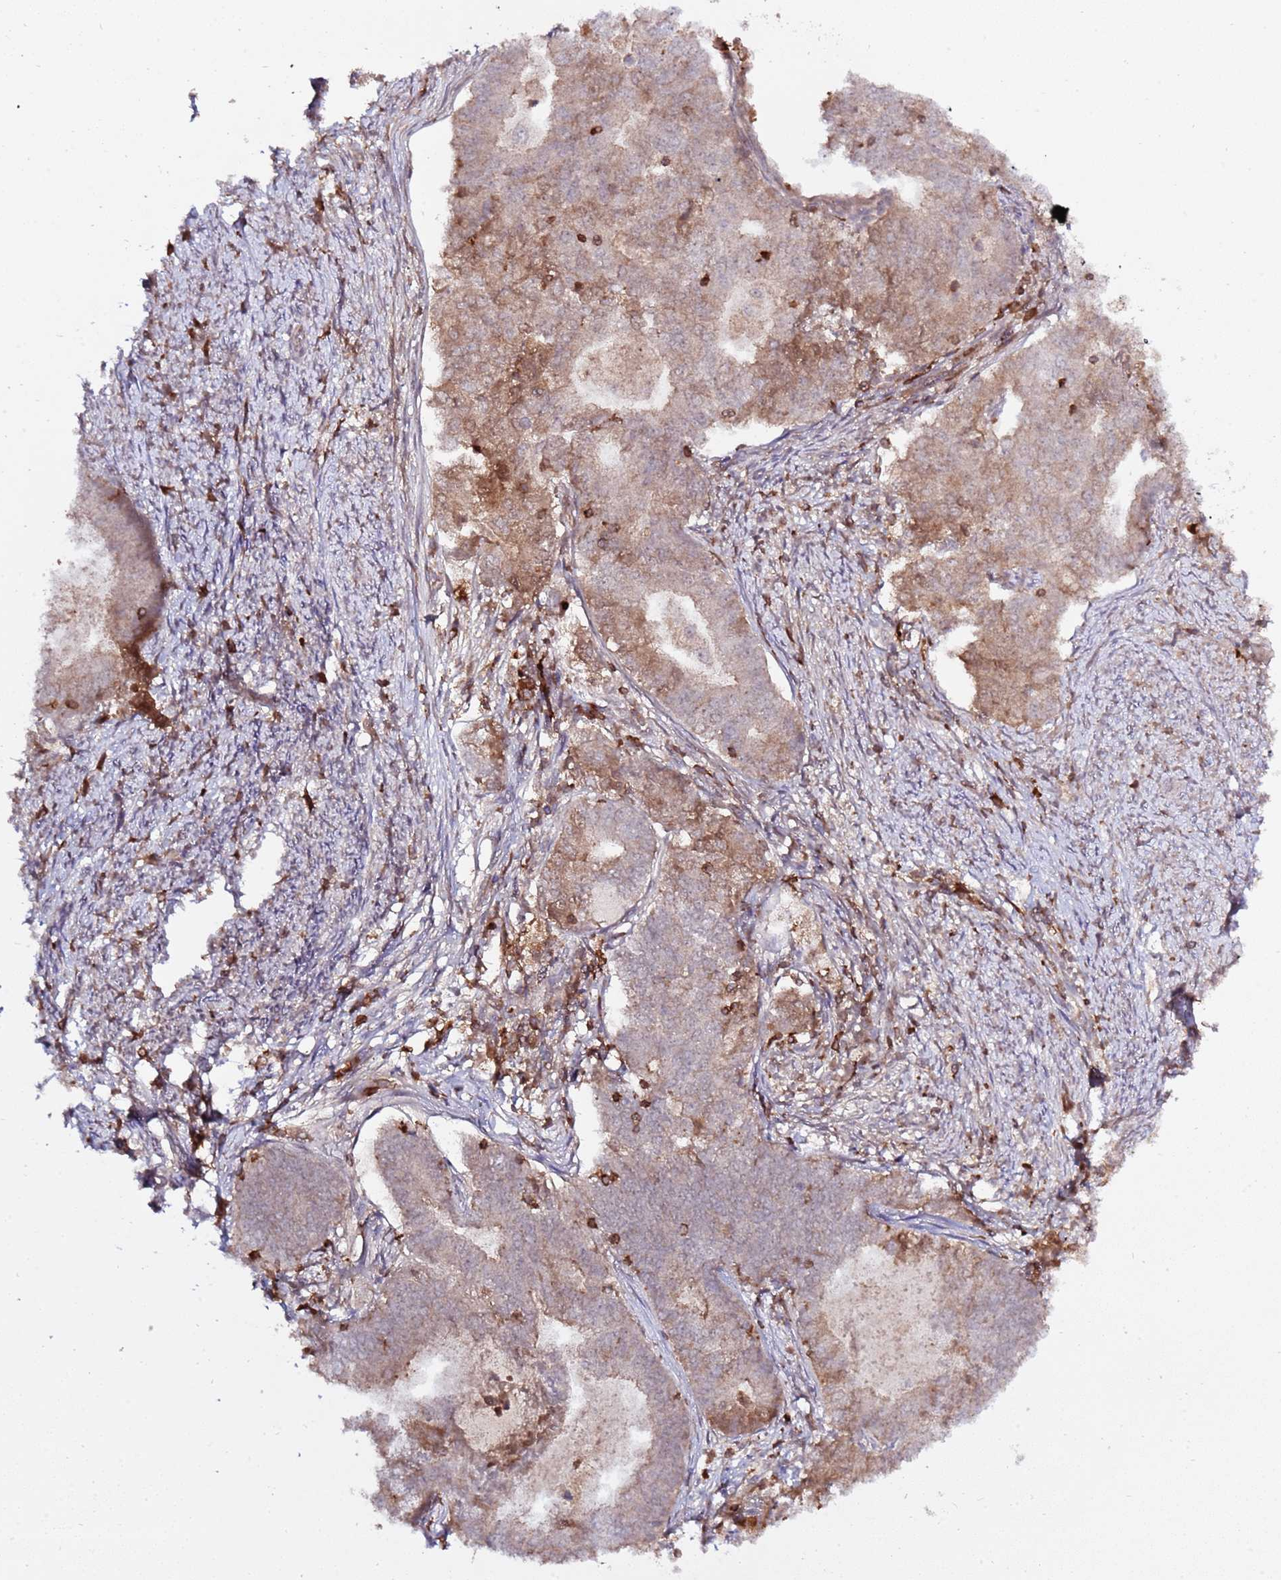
{"staining": {"intensity": "weak", "quantity": "<25%", "location": "cytoplasmic/membranous"}, "tissue": "endometrial cancer", "cell_type": "Tumor cells", "image_type": "cancer", "snomed": [{"axis": "morphology", "description": "Adenocarcinoma, NOS"}, {"axis": "topography", "description": "Endometrium"}], "caption": "The photomicrograph reveals no significant staining in tumor cells of adenocarcinoma (endometrial).", "gene": "ZNF624", "patient": {"sex": "female", "age": 62}}